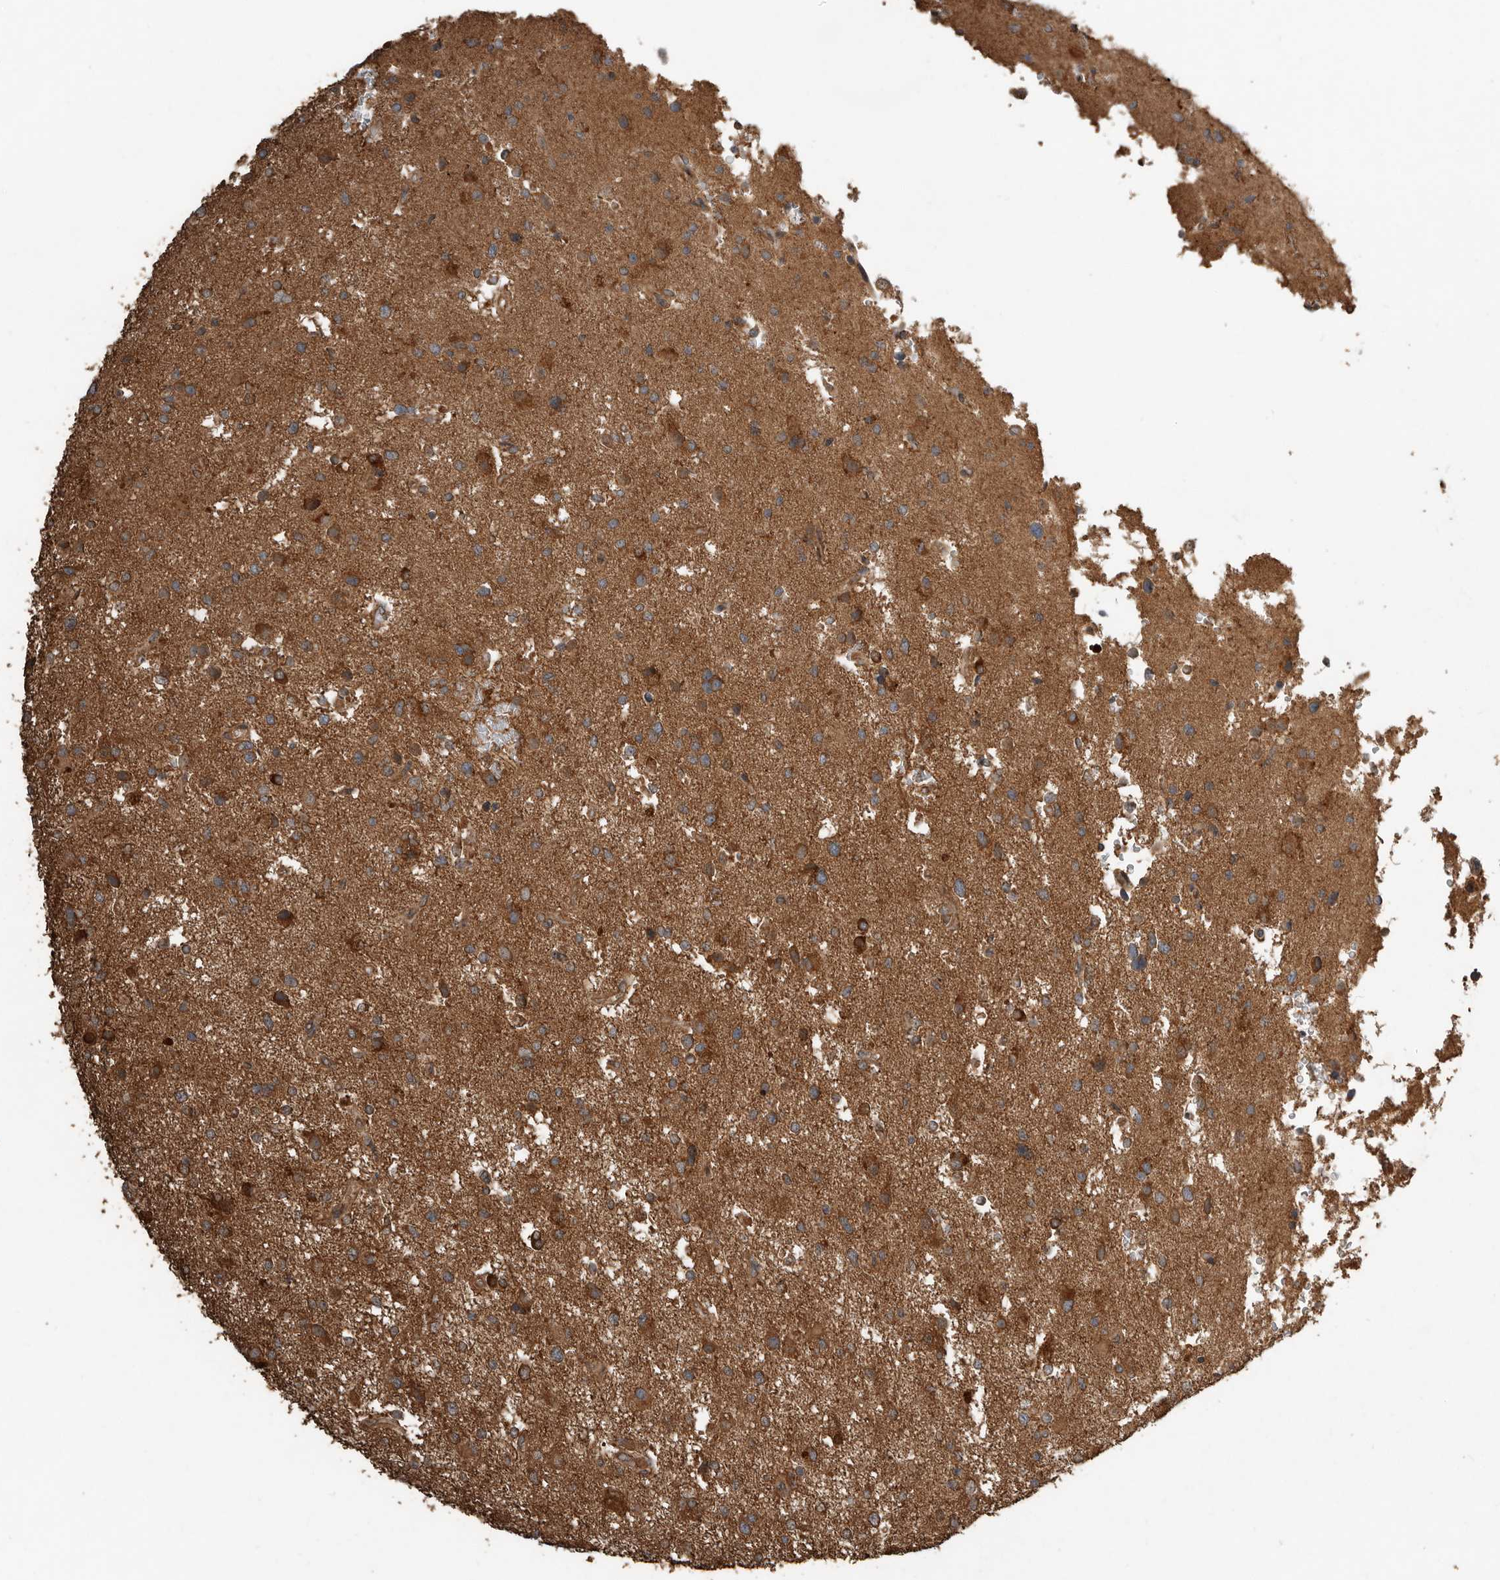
{"staining": {"intensity": "strong", "quantity": "25%-75%", "location": "cytoplasmic/membranous"}, "tissue": "glioma", "cell_type": "Tumor cells", "image_type": "cancer", "snomed": [{"axis": "morphology", "description": "Glioma, malignant, High grade"}, {"axis": "topography", "description": "Brain"}], "caption": "Malignant glioma (high-grade) was stained to show a protein in brown. There is high levels of strong cytoplasmic/membranous positivity in approximately 25%-75% of tumor cells.", "gene": "RNF207", "patient": {"sex": "male", "age": 33}}